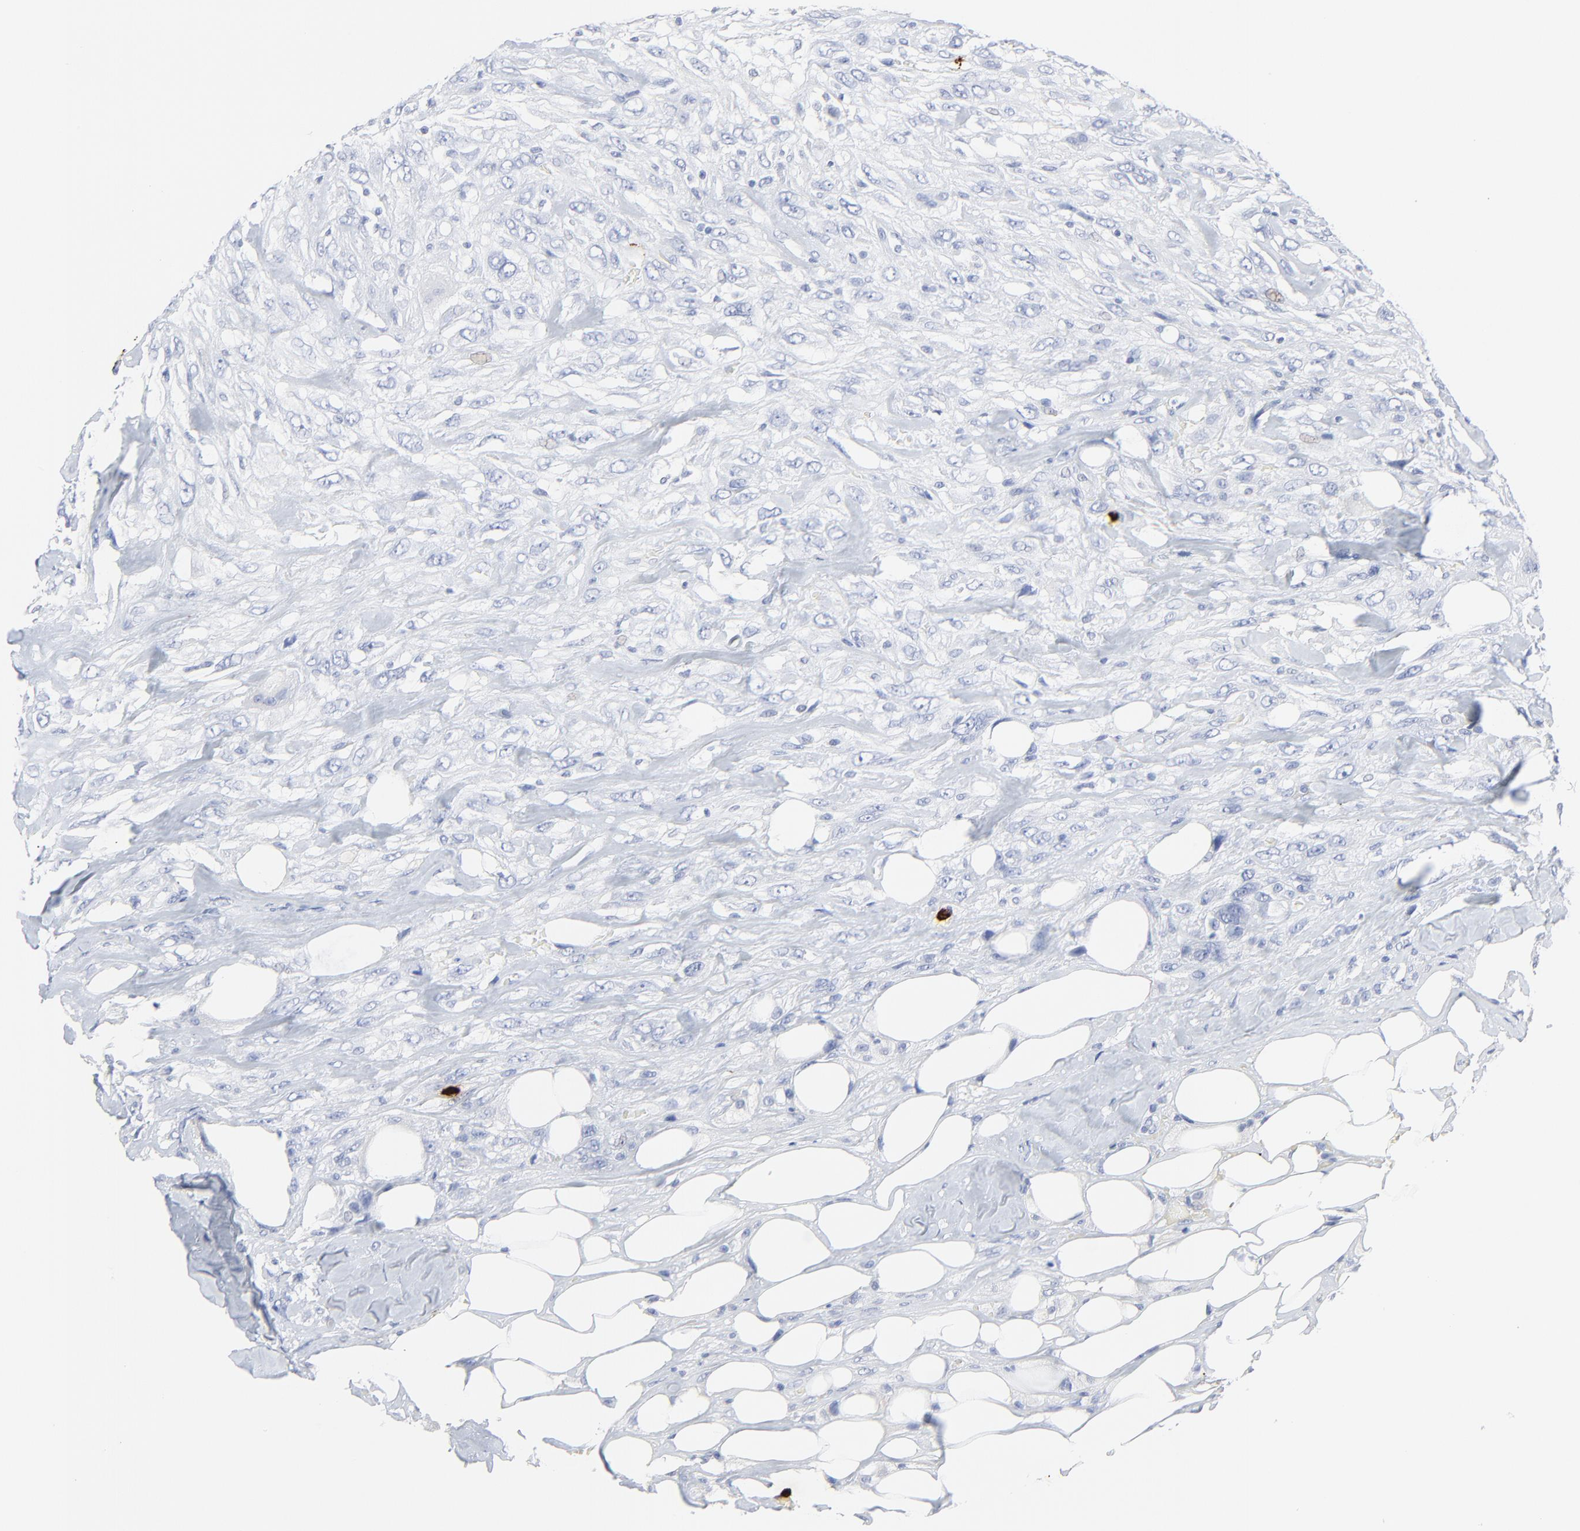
{"staining": {"intensity": "negative", "quantity": "none", "location": "none"}, "tissue": "breast cancer", "cell_type": "Tumor cells", "image_type": "cancer", "snomed": [{"axis": "morphology", "description": "Neoplasm, malignant, NOS"}, {"axis": "topography", "description": "Breast"}], "caption": "High magnification brightfield microscopy of breast cancer (malignant neoplasm) stained with DAB (brown) and counterstained with hematoxylin (blue): tumor cells show no significant positivity.", "gene": "LCN2", "patient": {"sex": "female", "age": 50}}